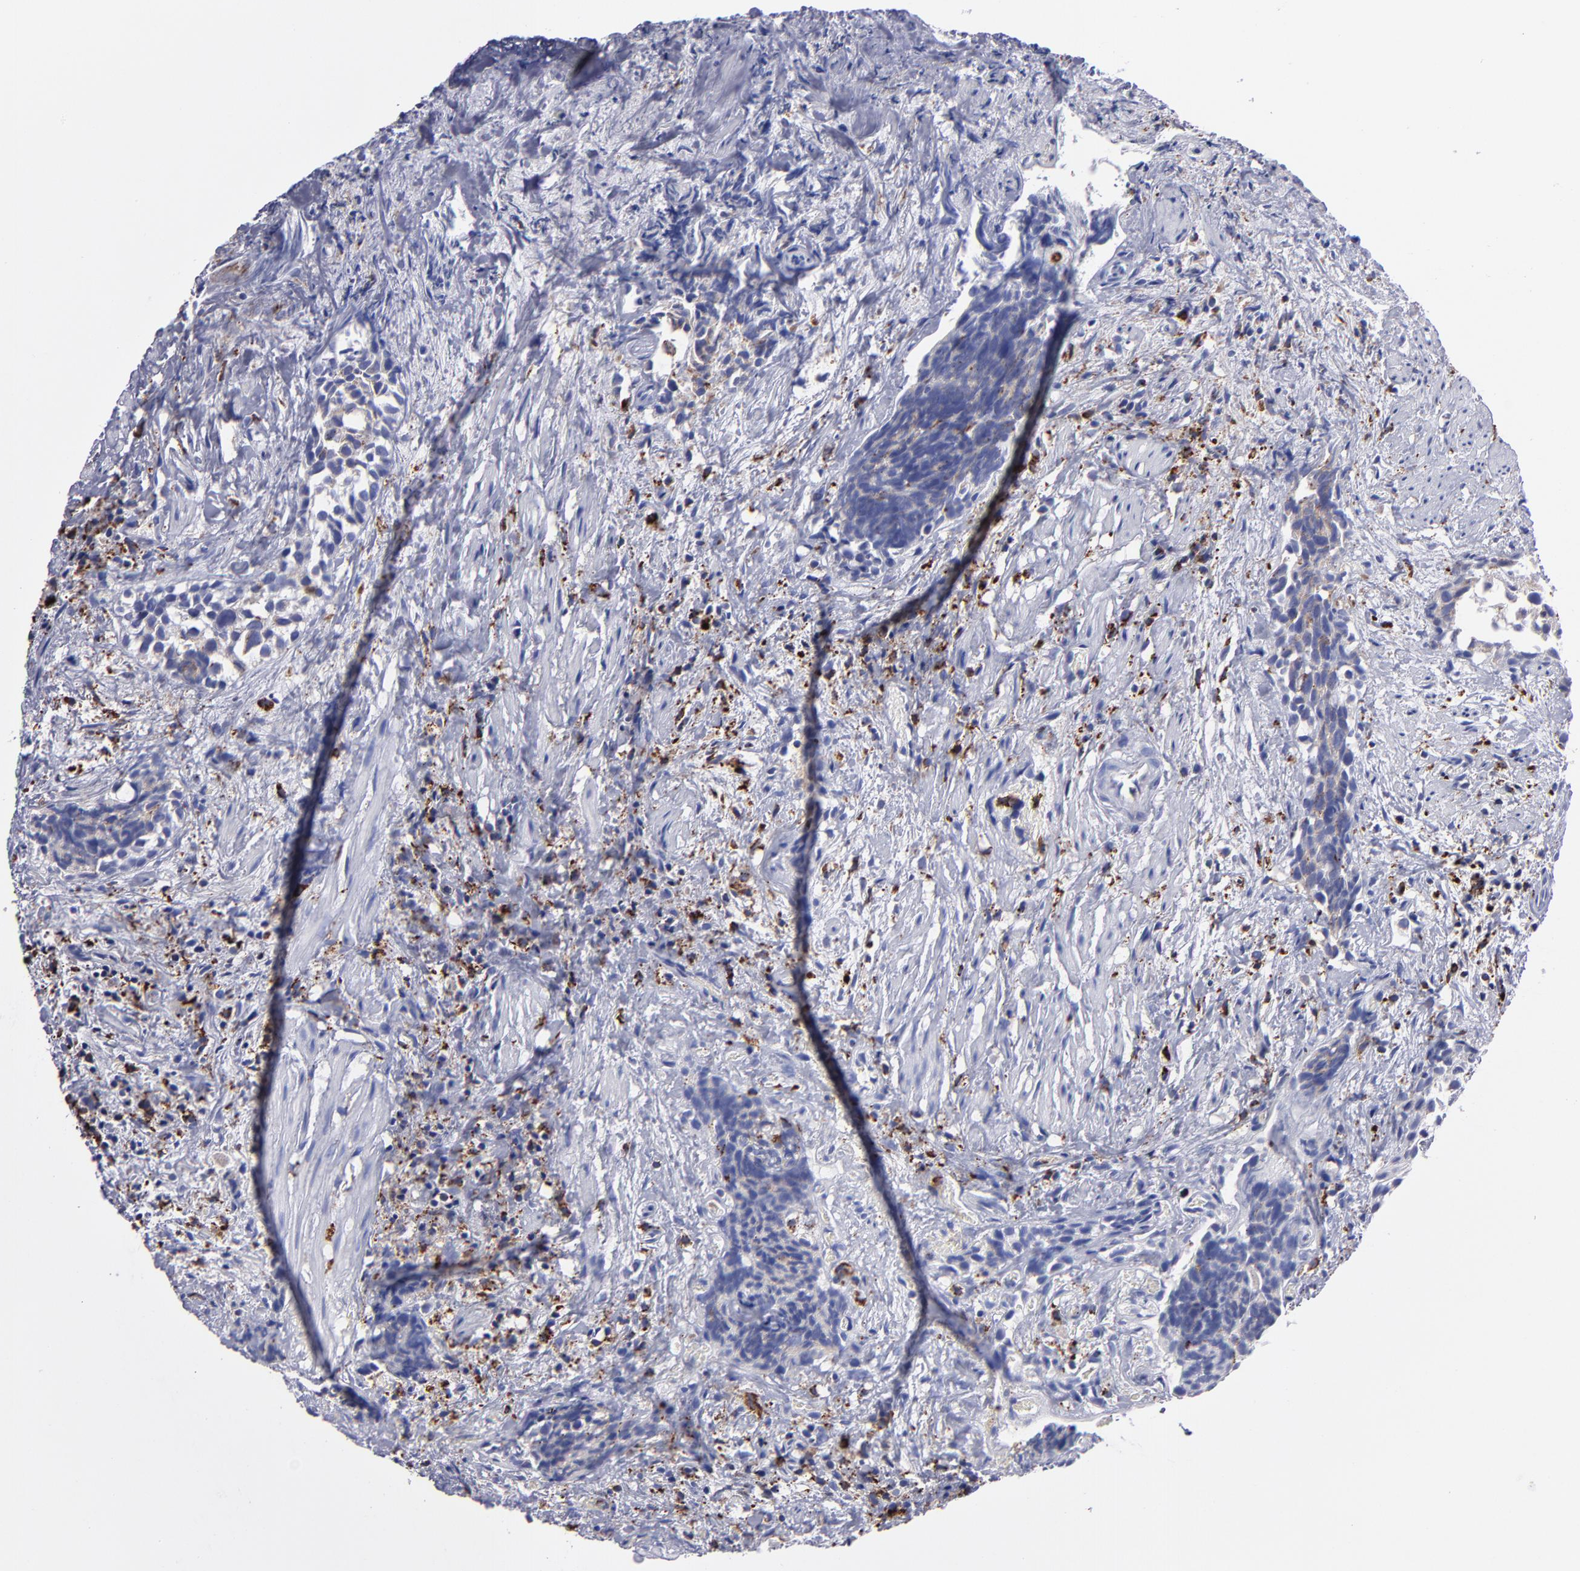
{"staining": {"intensity": "weak", "quantity": "<25%", "location": "cytoplasmic/membranous"}, "tissue": "urothelial cancer", "cell_type": "Tumor cells", "image_type": "cancer", "snomed": [{"axis": "morphology", "description": "Urothelial carcinoma, High grade"}, {"axis": "topography", "description": "Urinary bladder"}], "caption": "This image is of urothelial carcinoma (high-grade) stained with immunohistochemistry to label a protein in brown with the nuclei are counter-stained blue. There is no expression in tumor cells. (DAB IHC visualized using brightfield microscopy, high magnification).", "gene": "CTSS", "patient": {"sex": "female", "age": 78}}